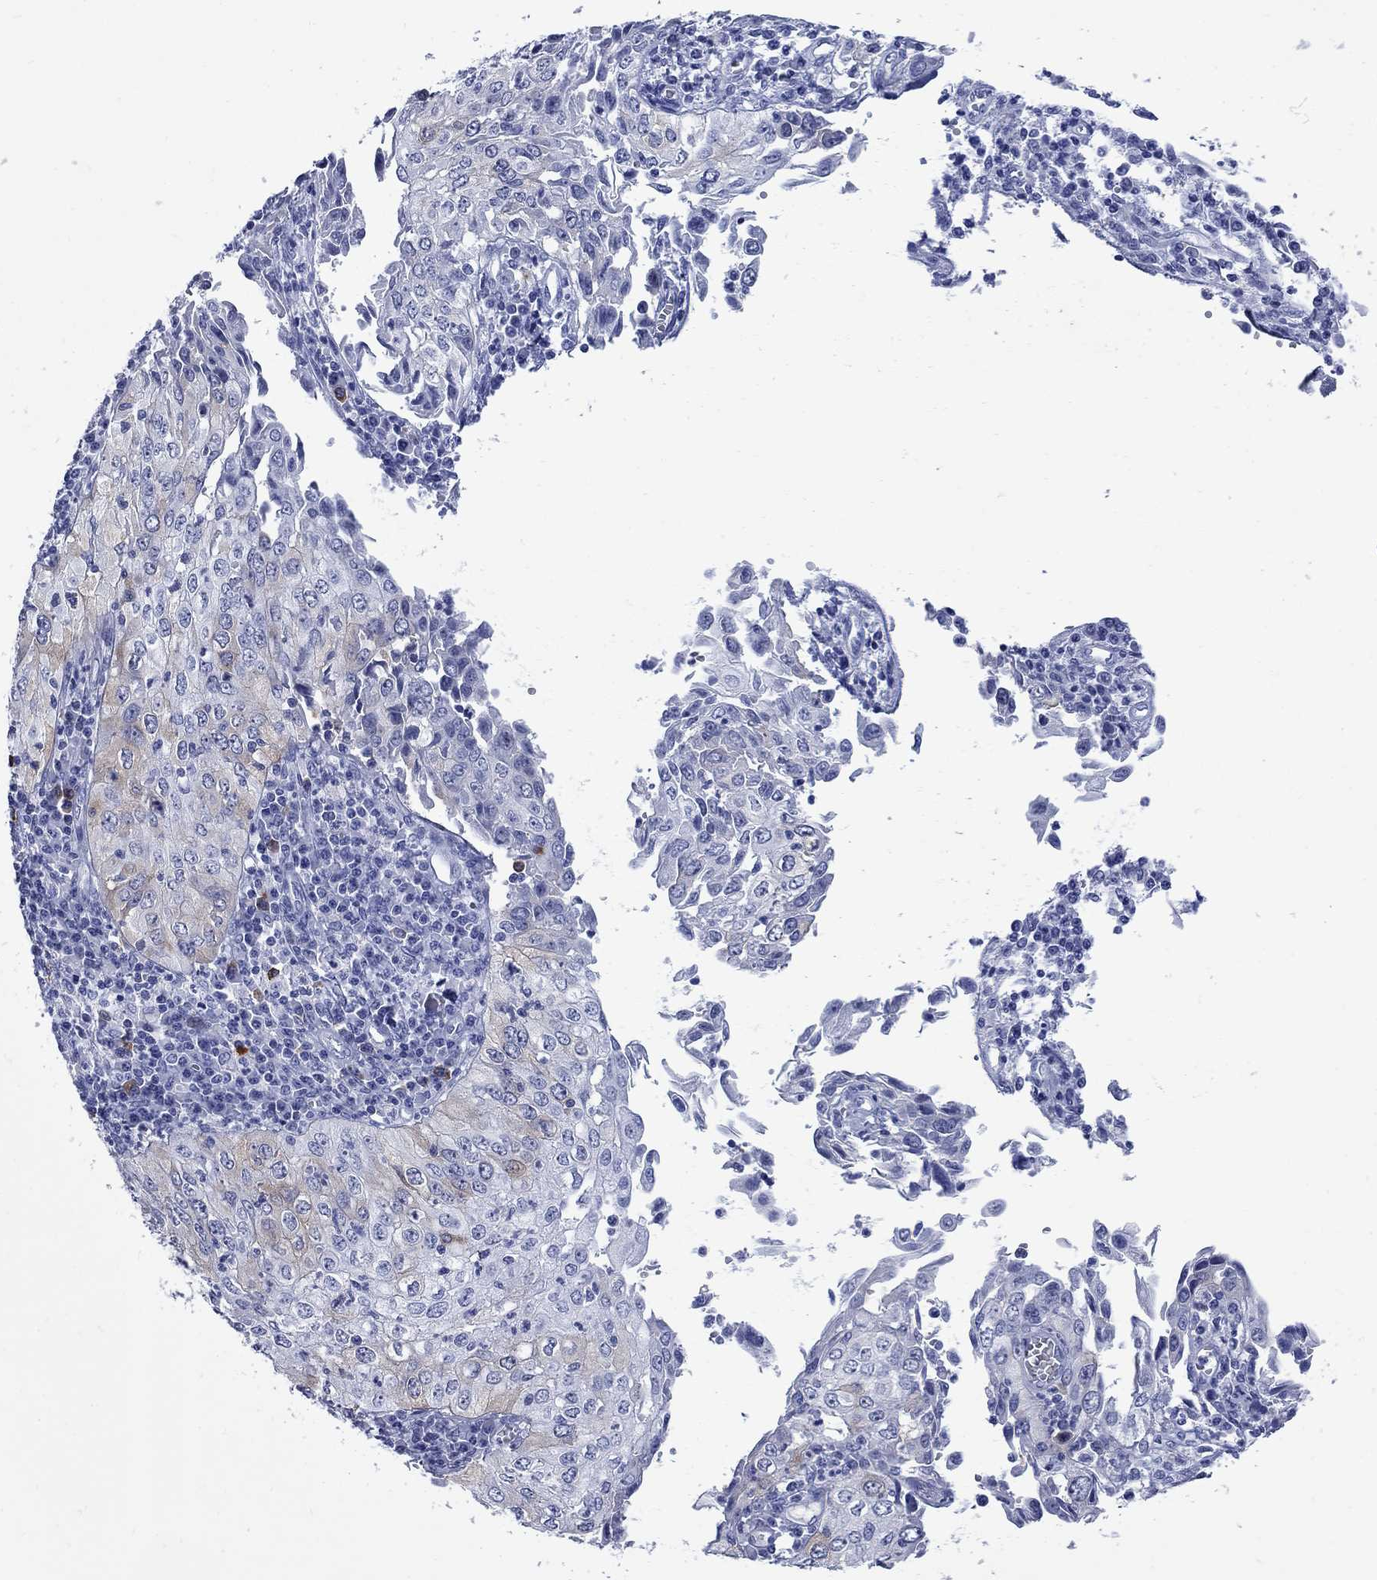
{"staining": {"intensity": "weak", "quantity": "25%-75%", "location": "cytoplasmic/membranous"}, "tissue": "cervical cancer", "cell_type": "Tumor cells", "image_type": "cancer", "snomed": [{"axis": "morphology", "description": "Squamous cell carcinoma, NOS"}, {"axis": "topography", "description": "Cervix"}], "caption": "Cervical cancer stained with DAB IHC displays low levels of weak cytoplasmic/membranous expression in about 25%-75% of tumor cells.", "gene": "TACC3", "patient": {"sex": "female", "age": 24}}